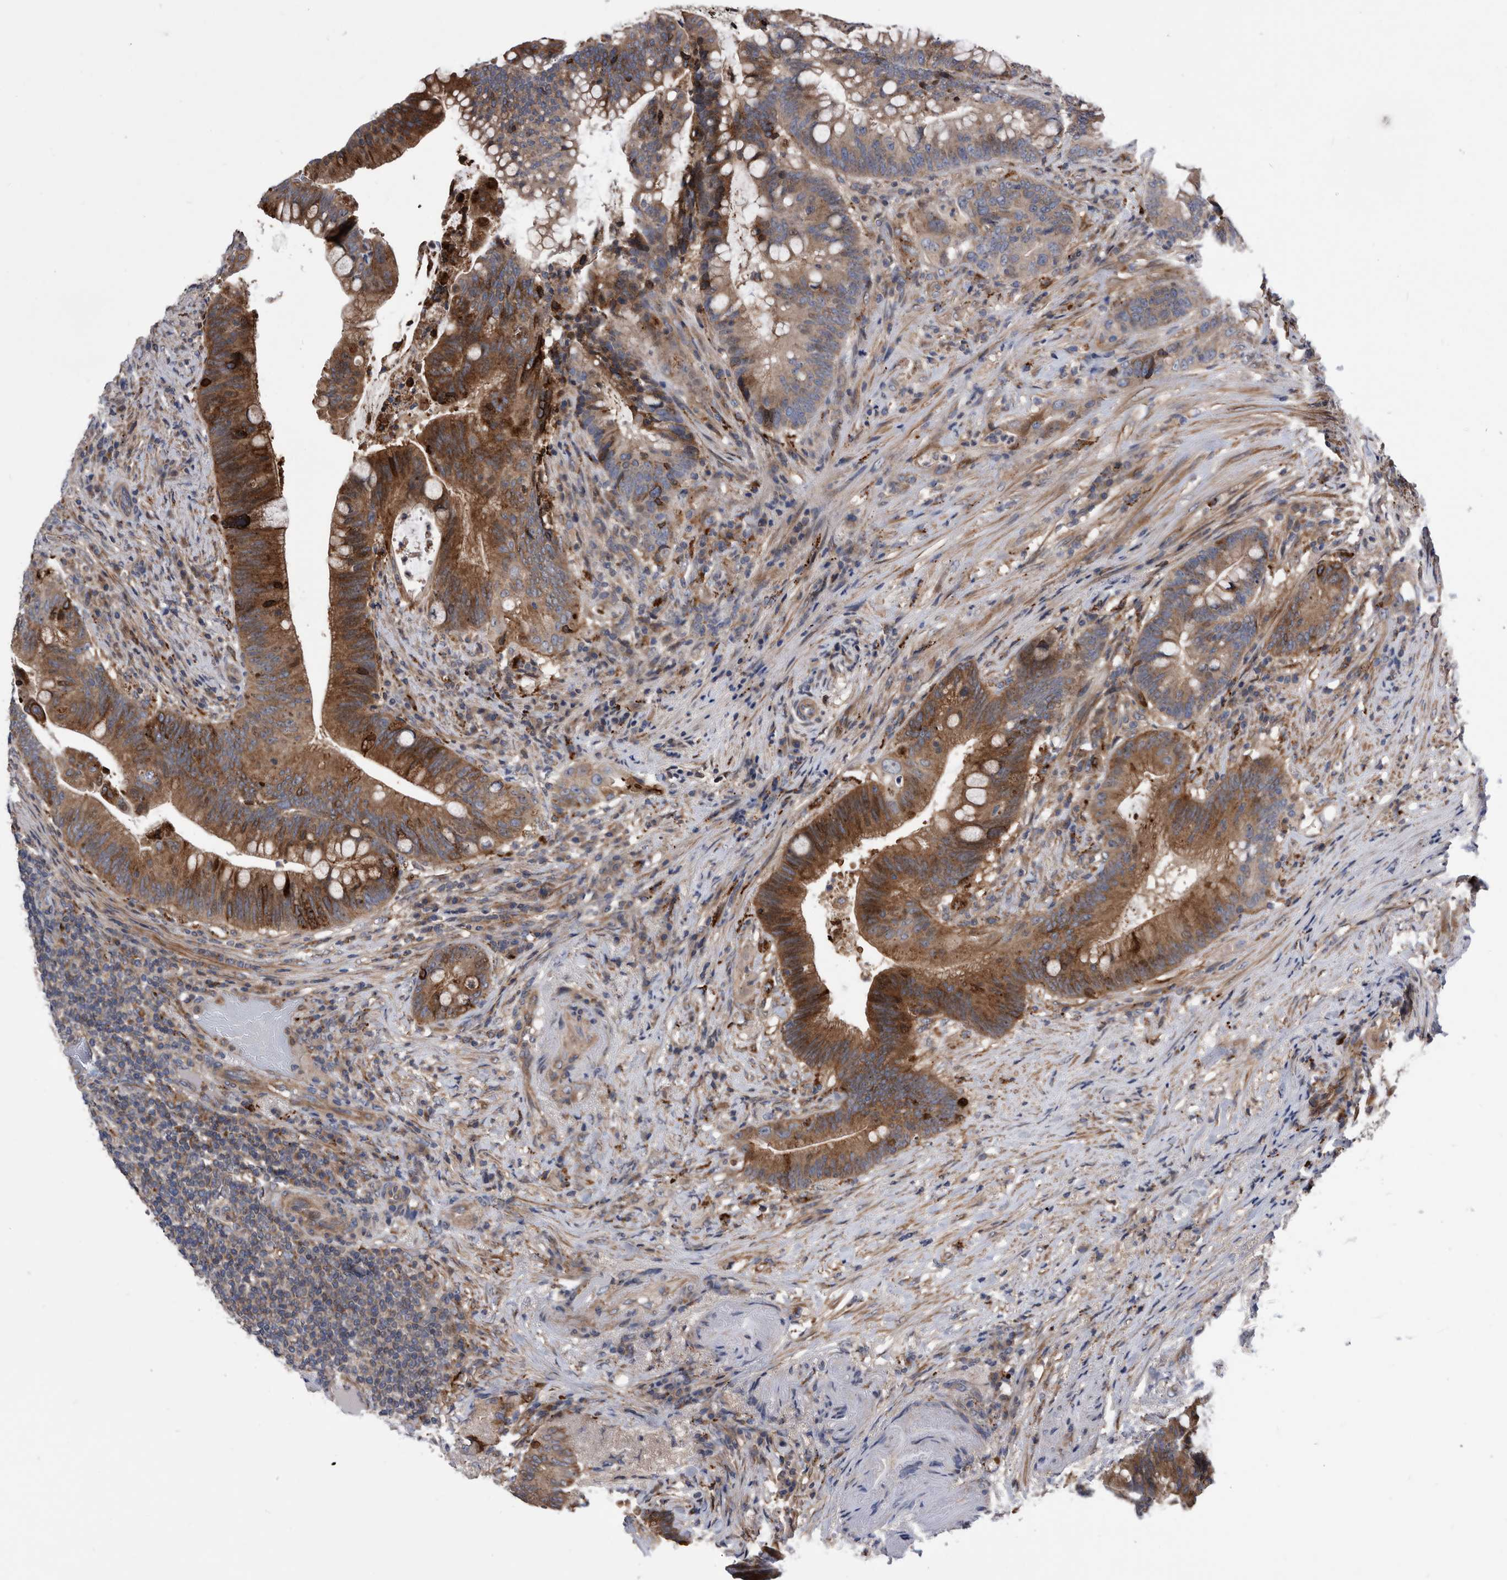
{"staining": {"intensity": "moderate", "quantity": ">75%", "location": "cytoplasmic/membranous"}, "tissue": "colorectal cancer", "cell_type": "Tumor cells", "image_type": "cancer", "snomed": [{"axis": "morphology", "description": "Adenocarcinoma, NOS"}, {"axis": "topography", "description": "Colon"}], "caption": "Immunohistochemistry (IHC) of human colorectal cancer (adenocarcinoma) exhibits medium levels of moderate cytoplasmic/membranous positivity in approximately >75% of tumor cells.", "gene": "BAIAP3", "patient": {"sex": "female", "age": 66}}